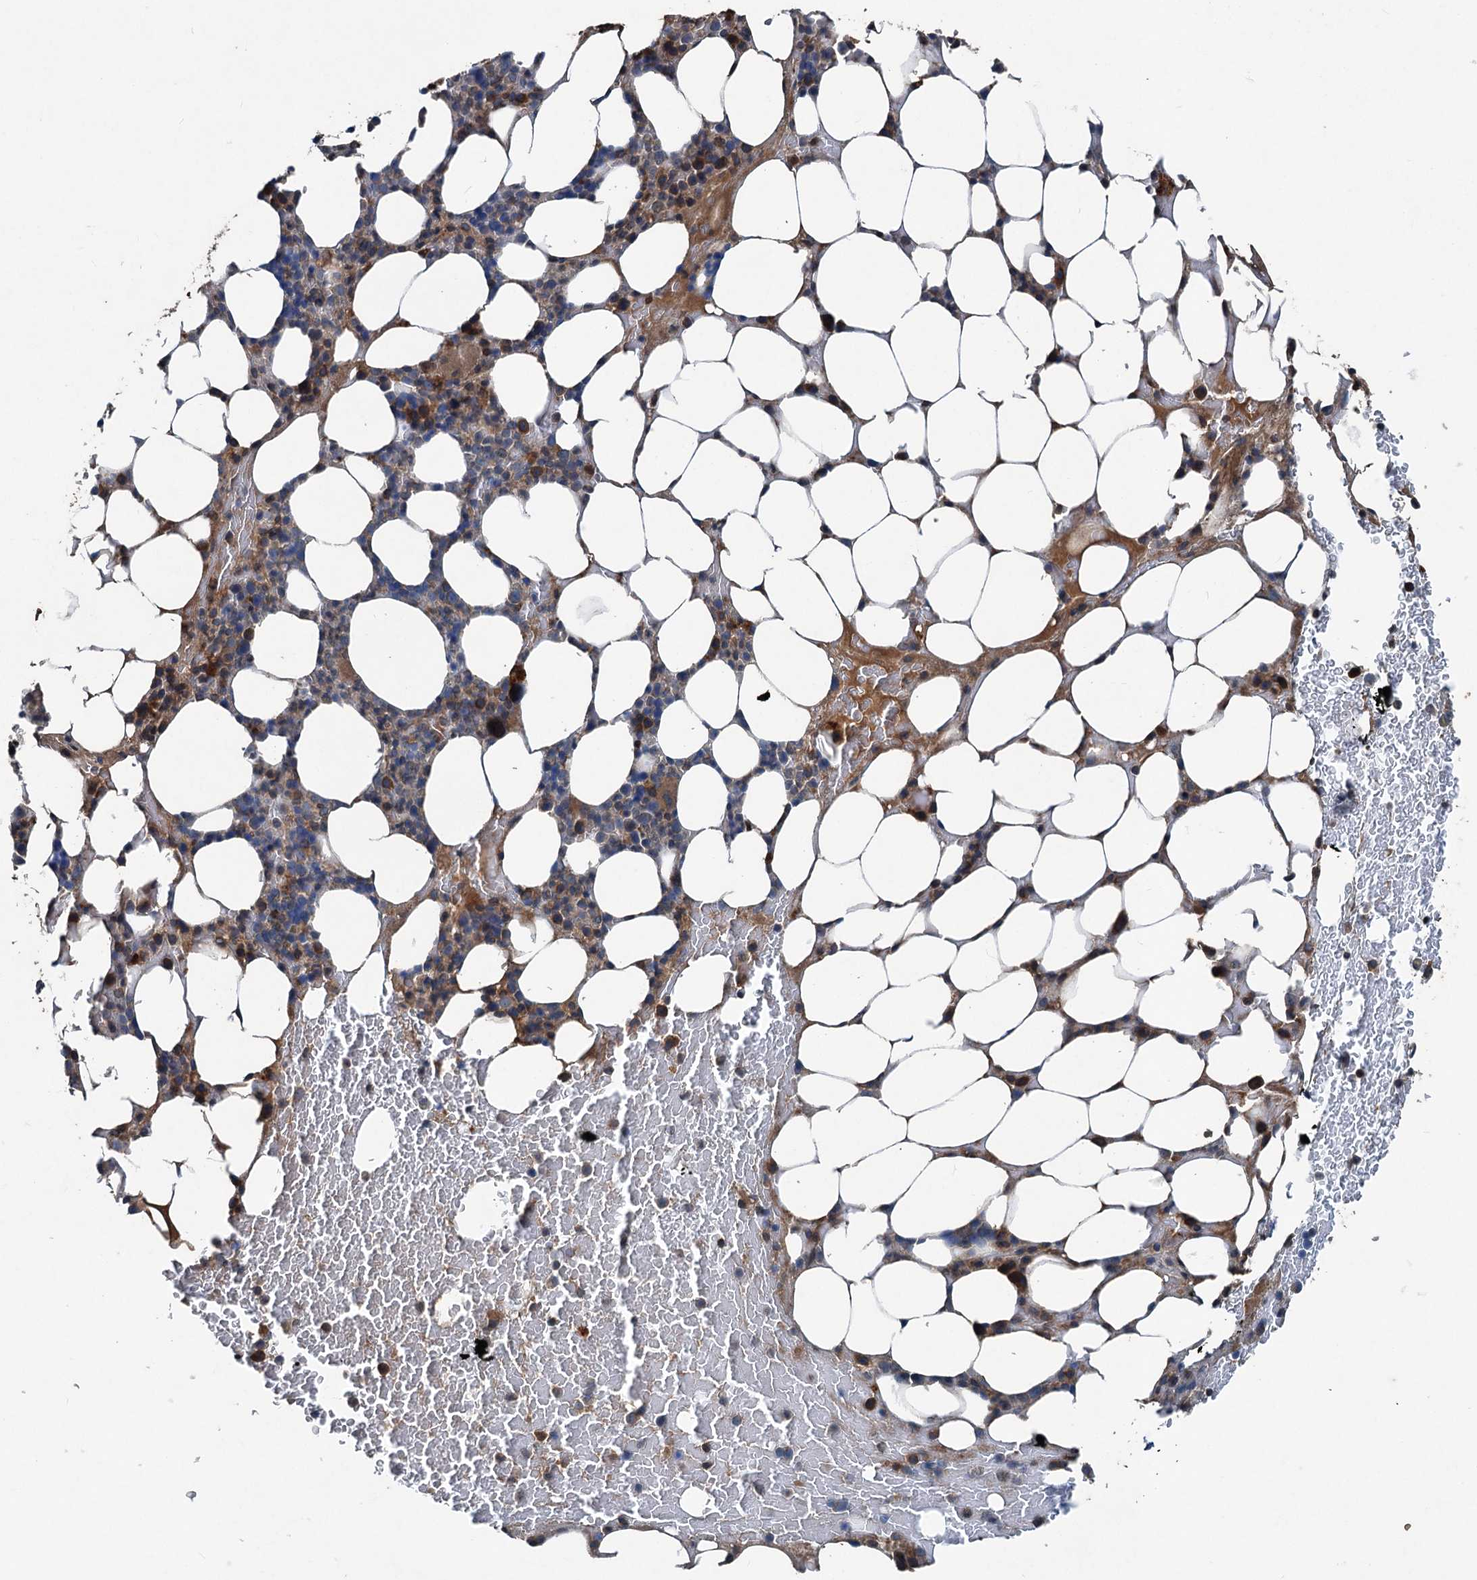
{"staining": {"intensity": "strong", "quantity": "<25%", "location": "cytoplasmic/membranous"}, "tissue": "bone marrow", "cell_type": "Hematopoietic cells", "image_type": "normal", "snomed": [{"axis": "morphology", "description": "Normal tissue, NOS"}, {"axis": "topography", "description": "Bone marrow"}], "caption": "Immunohistochemical staining of benign human bone marrow displays strong cytoplasmic/membranous protein positivity in about <25% of hematopoietic cells.", "gene": "TAPBPL", "patient": {"sex": "male", "age": 78}}